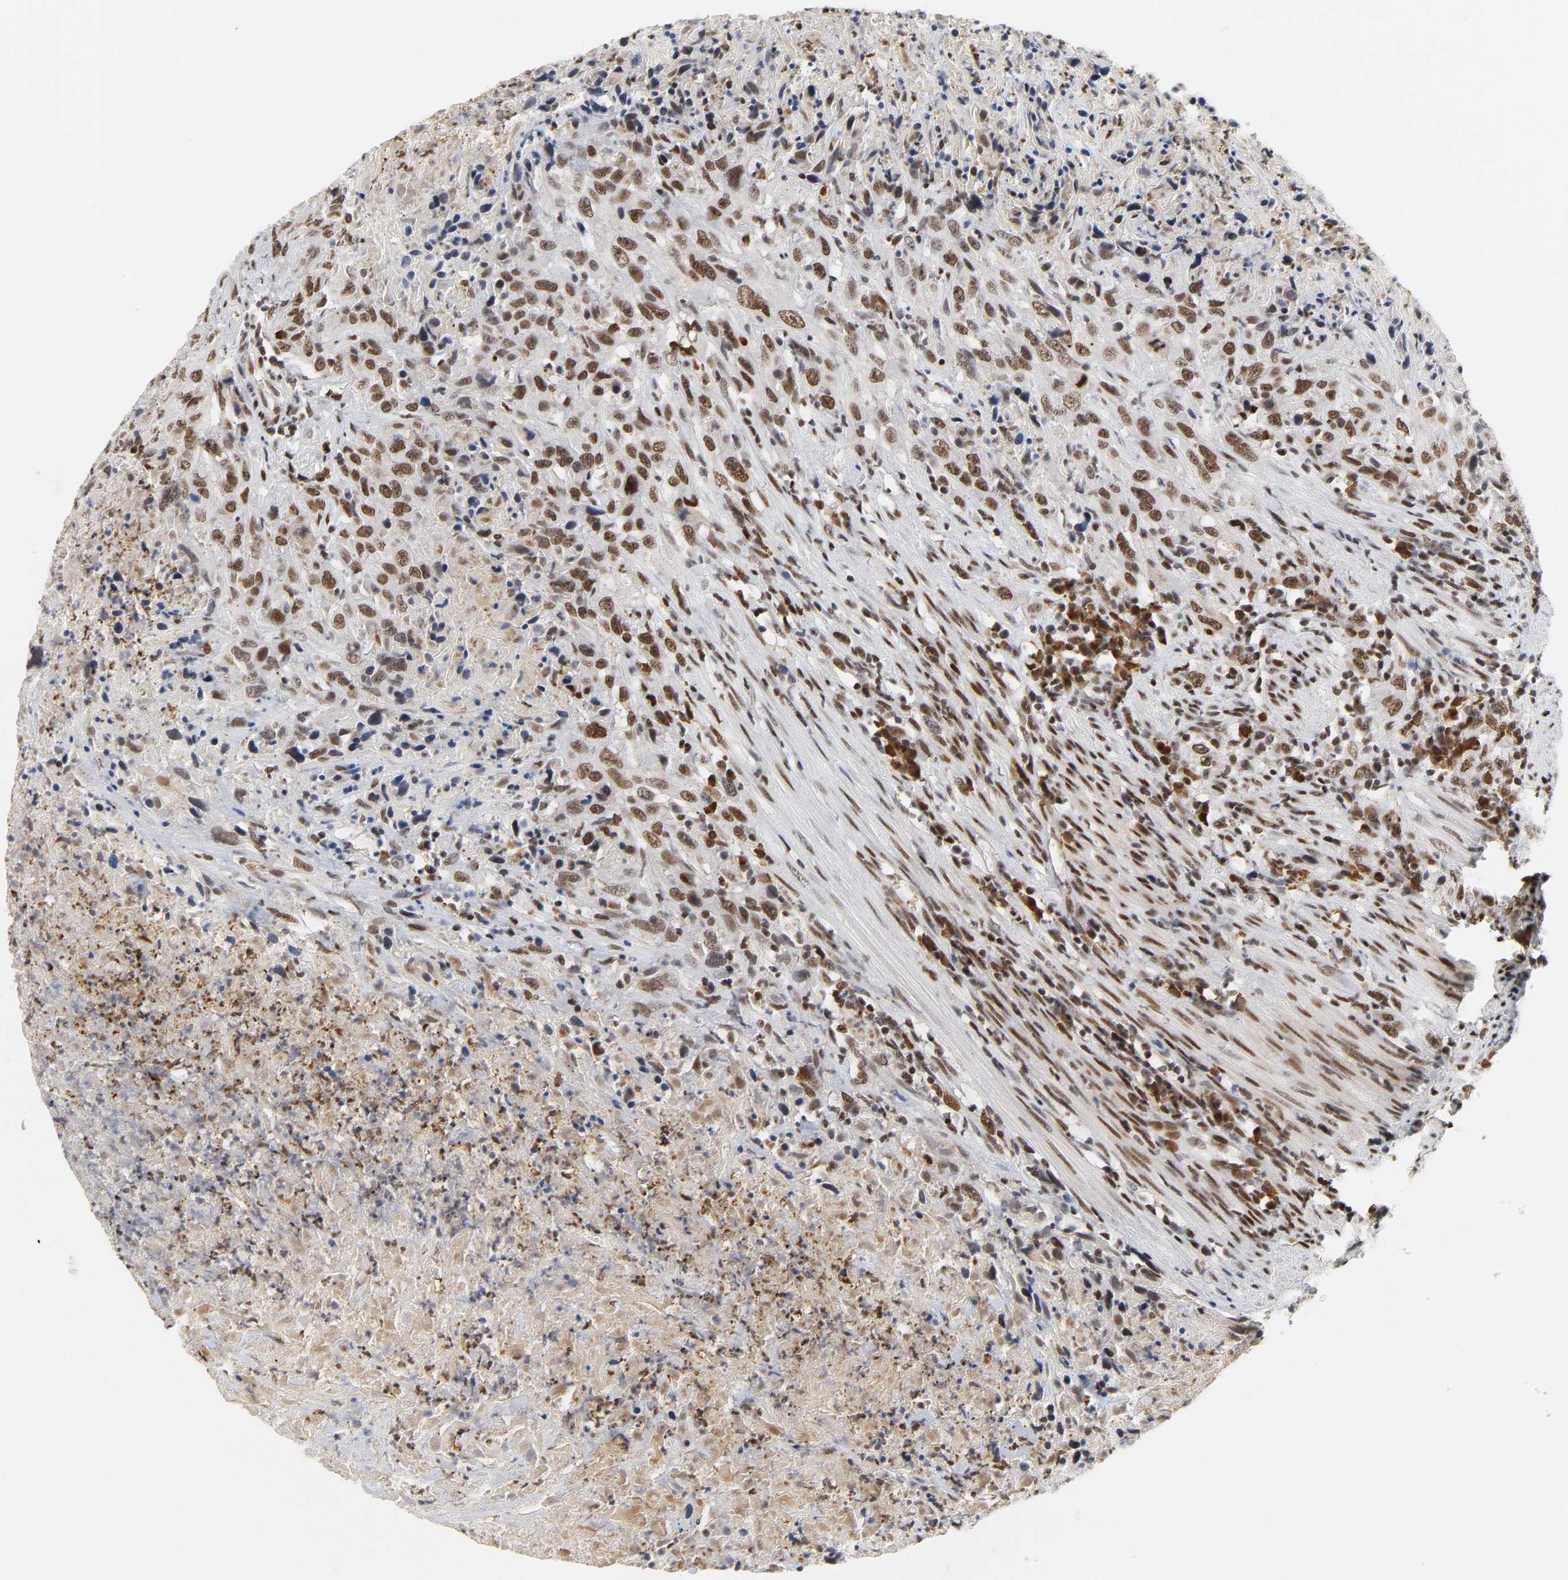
{"staining": {"intensity": "moderate", "quantity": ">75%", "location": "nuclear"}, "tissue": "urothelial cancer", "cell_type": "Tumor cells", "image_type": "cancer", "snomed": [{"axis": "morphology", "description": "Urothelial carcinoma, High grade"}, {"axis": "topography", "description": "Urinary bladder"}], "caption": "This is a micrograph of IHC staining of urothelial carcinoma (high-grade), which shows moderate staining in the nuclear of tumor cells.", "gene": "CREBBP", "patient": {"sex": "male", "age": 61}}